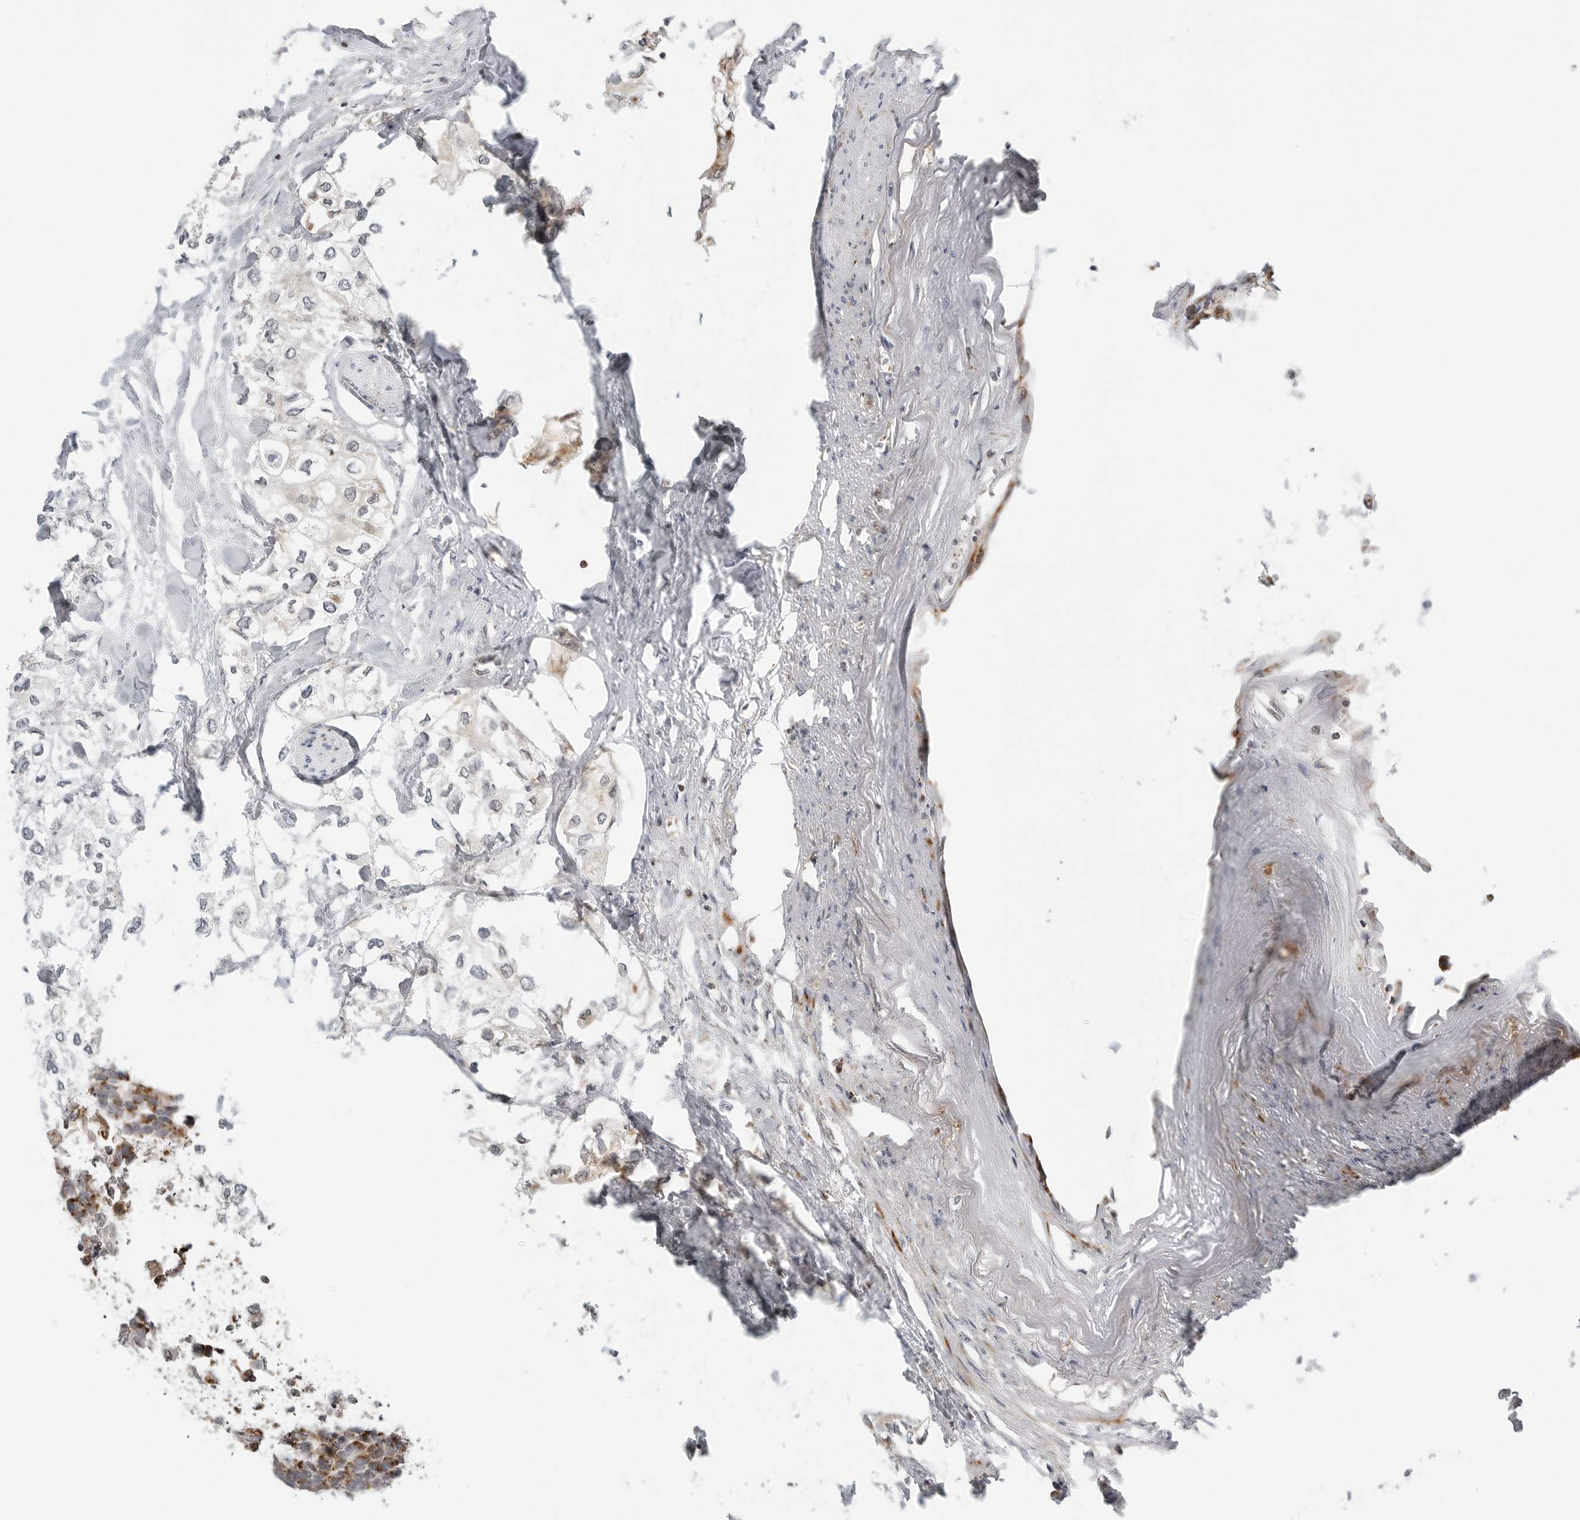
{"staining": {"intensity": "moderate", "quantity": "<25%", "location": "cytoplasmic/membranous"}, "tissue": "urothelial cancer", "cell_type": "Tumor cells", "image_type": "cancer", "snomed": [{"axis": "morphology", "description": "Urothelial carcinoma, High grade"}, {"axis": "topography", "description": "Urinary bladder"}], "caption": "Immunohistochemistry (IHC) staining of urothelial cancer, which demonstrates low levels of moderate cytoplasmic/membranous staining in about <25% of tumor cells indicating moderate cytoplasmic/membranous protein positivity. The staining was performed using DAB (3,3'-diaminobenzidine) (brown) for protein detection and nuclei were counterstained in hematoxylin (blue).", "gene": "PEX2", "patient": {"sex": "male", "age": 64}}